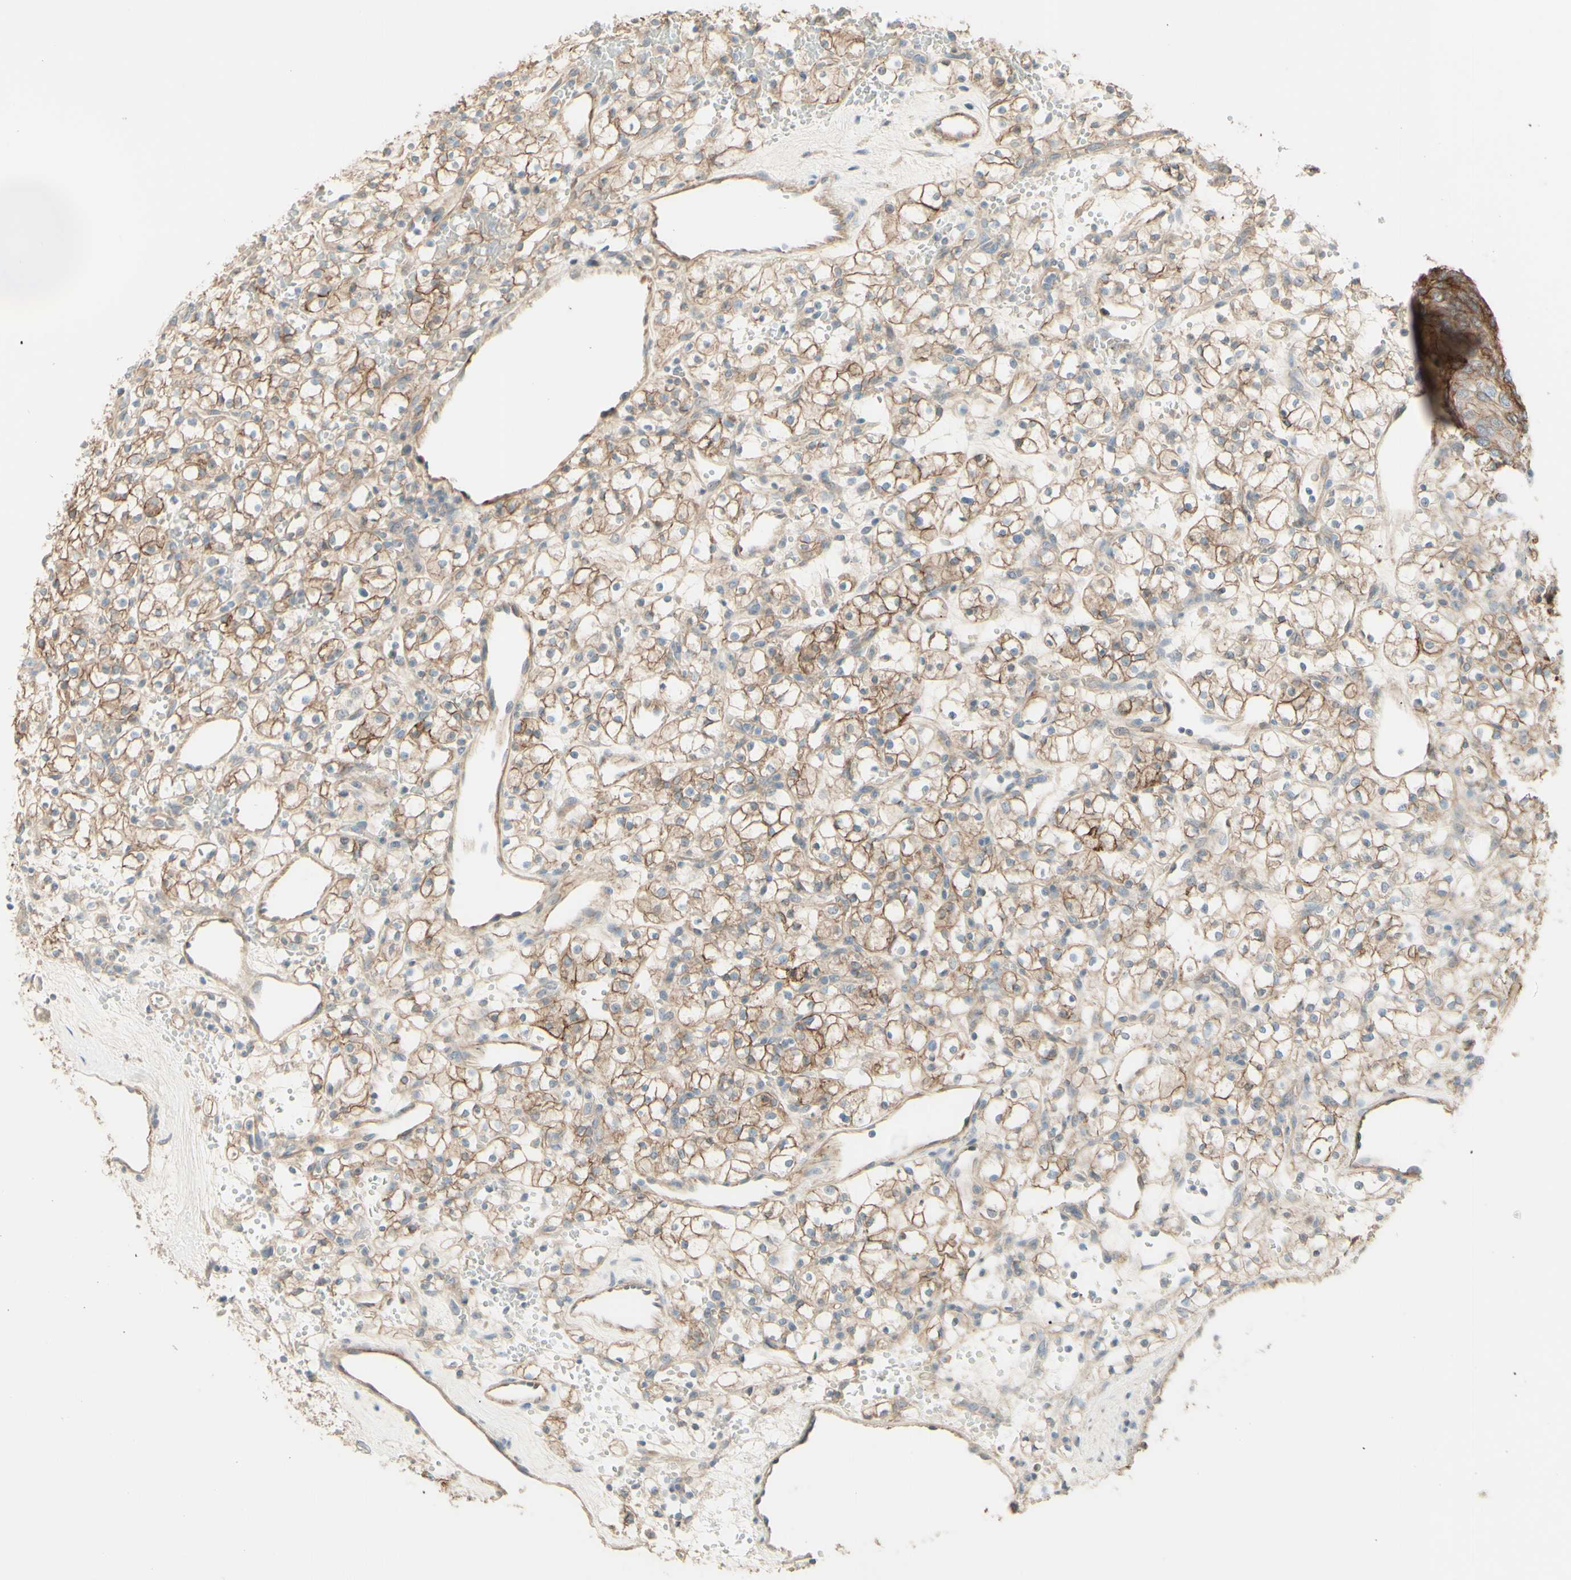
{"staining": {"intensity": "weak", "quantity": ">75%", "location": "cytoplasmic/membranous"}, "tissue": "renal cancer", "cell_type": "Tumor cells", "image_type": "cancer", "snomed": [{"axis": "morphology", "description": "Adenocarcinoma, NOS"}, {"axis": "topography", "description": "Kidney"}], "caption": "Protein expression analysis of renal adenocarcinoma exhibits weak cytoplasmic/membranous staining in approximately >75% of tumor cells.", "gene": "RNF149", "patient": {"sex": "female", "age": 60}}